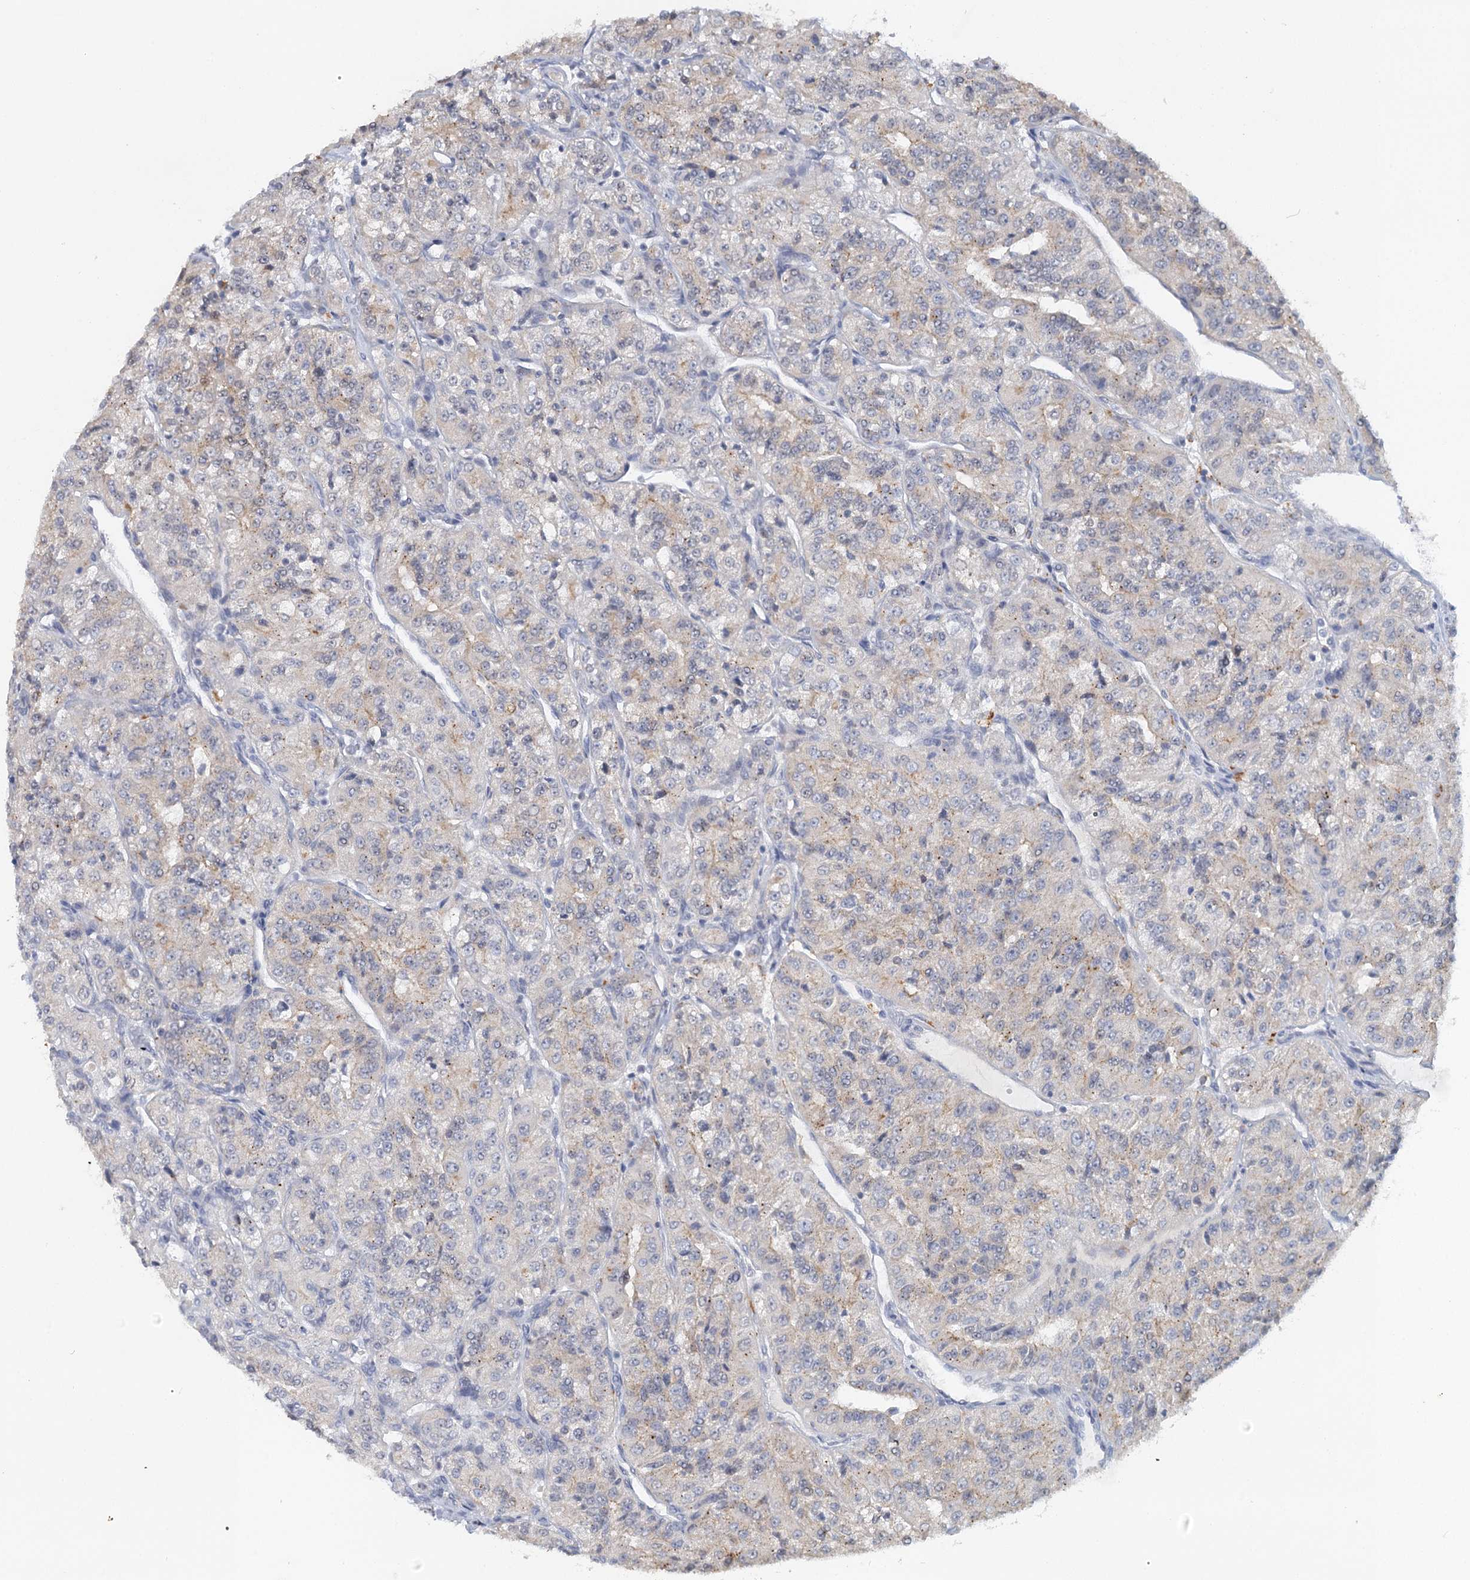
{"staining": {"intensity": "weak", "quantity": "<25%", "location": "cytoplasmic/membranous"}, "tissue": "renal cancer", "cell_type": "Tumor cells", "image_type": "cancer", "snomed": [{"axis": "morphology", "description": "Adenocarcinoma, NOS"}, {"axis": "topography", "description": "Kidney"}], "caption": "IHC of human renal cancer demonstrates no positivity in tumor cells.", "gene": "MYO7B", "patient": {"sex": "female", "age": 63}}